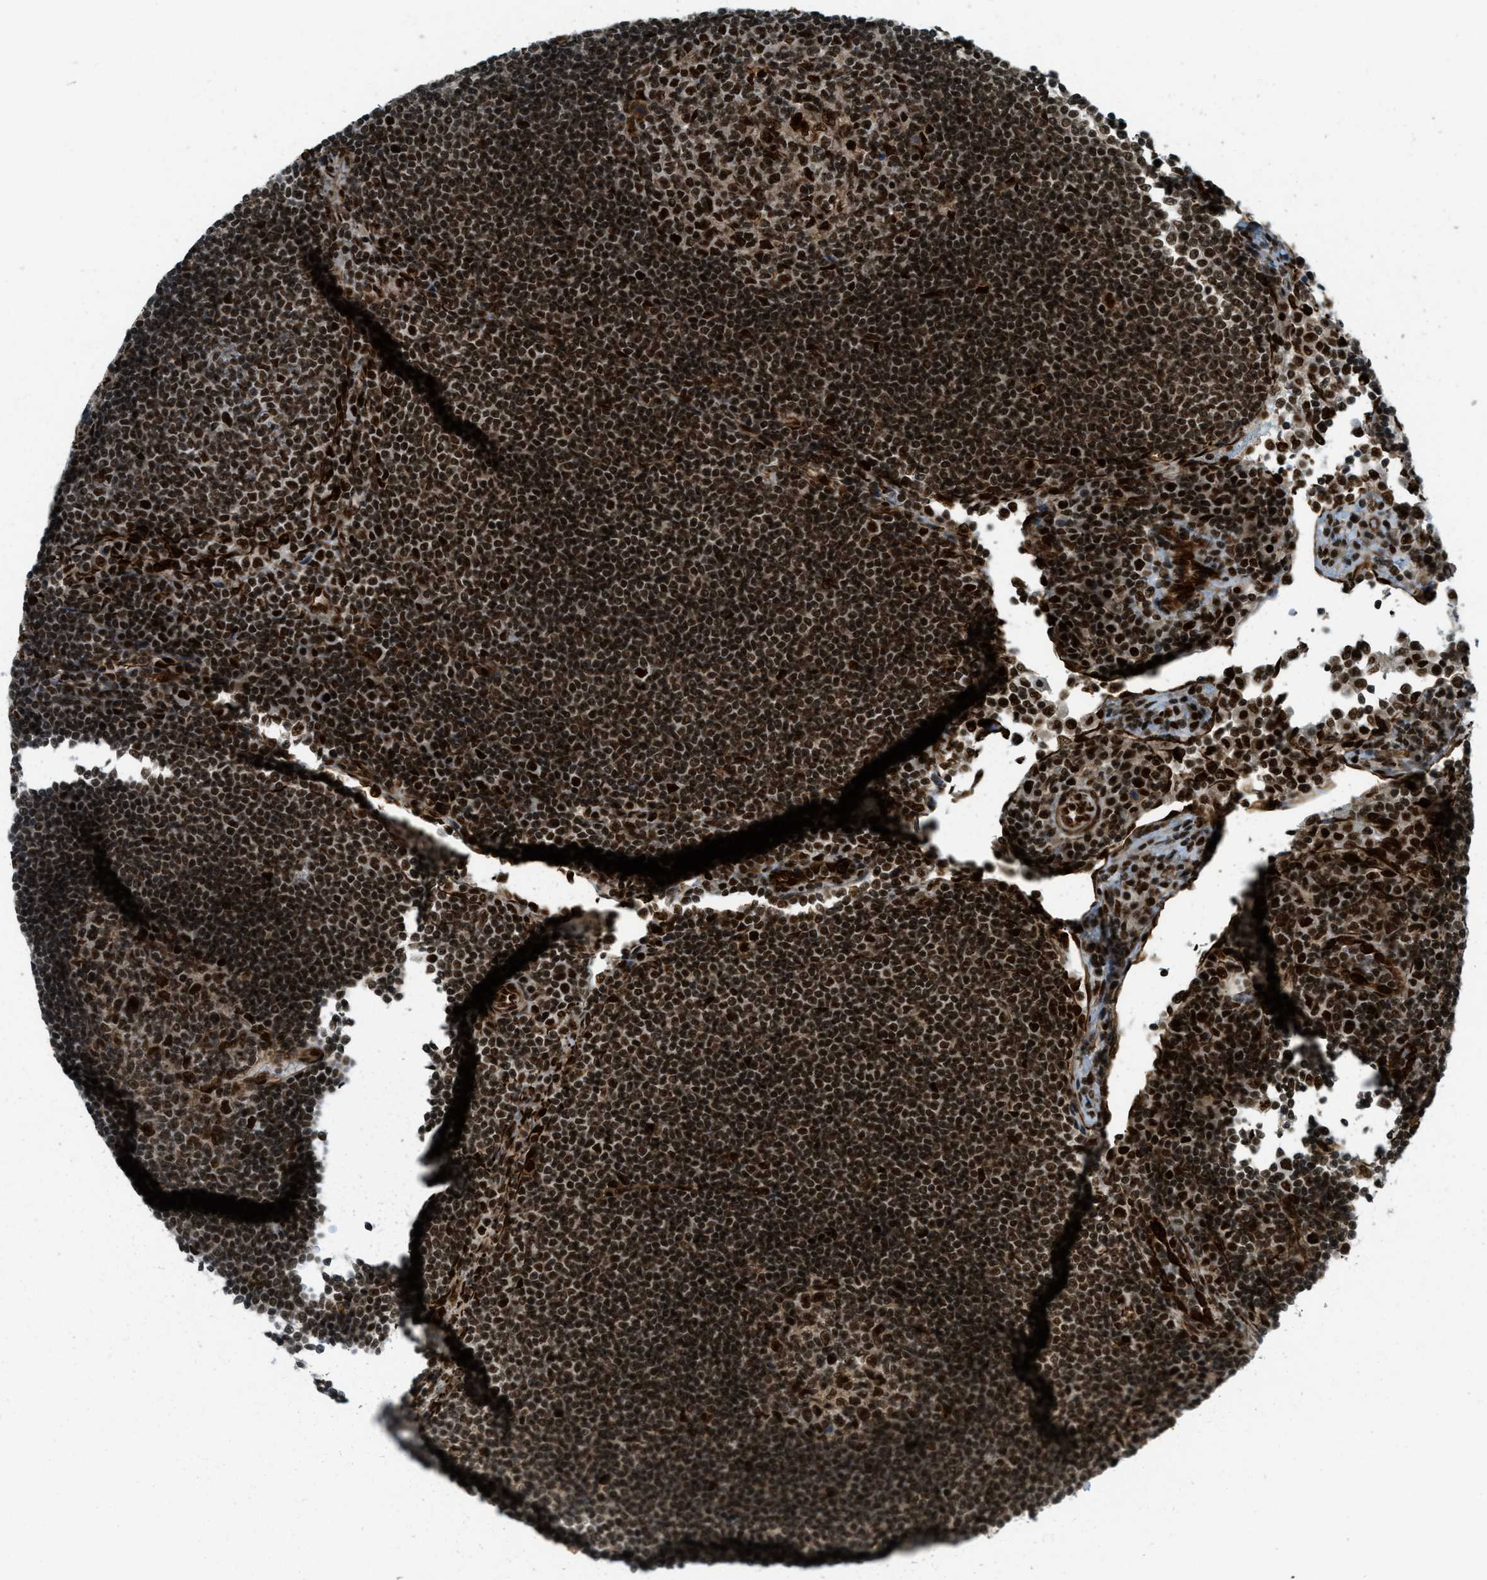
{"staining": {"intensity": "strong", "quantity": ">75%", "location": "nuclear"}, "tissue": "lymph node", "cell_type": "Germinal center cells", "image_type": "normal", "snomed": [{"axis": "morphology", "description": "Normal tissue, NOS"}, {"axis": "topography", "description": "Lymph node"}], "caption": "An image showing strong nuclear expression in approximately >75% of germinal center cells in unremarkable lymph node, as visualized by brown immunohistochemical staining.", "gene": "ZFR", "patient": {"sex": "female", "age": 53}}